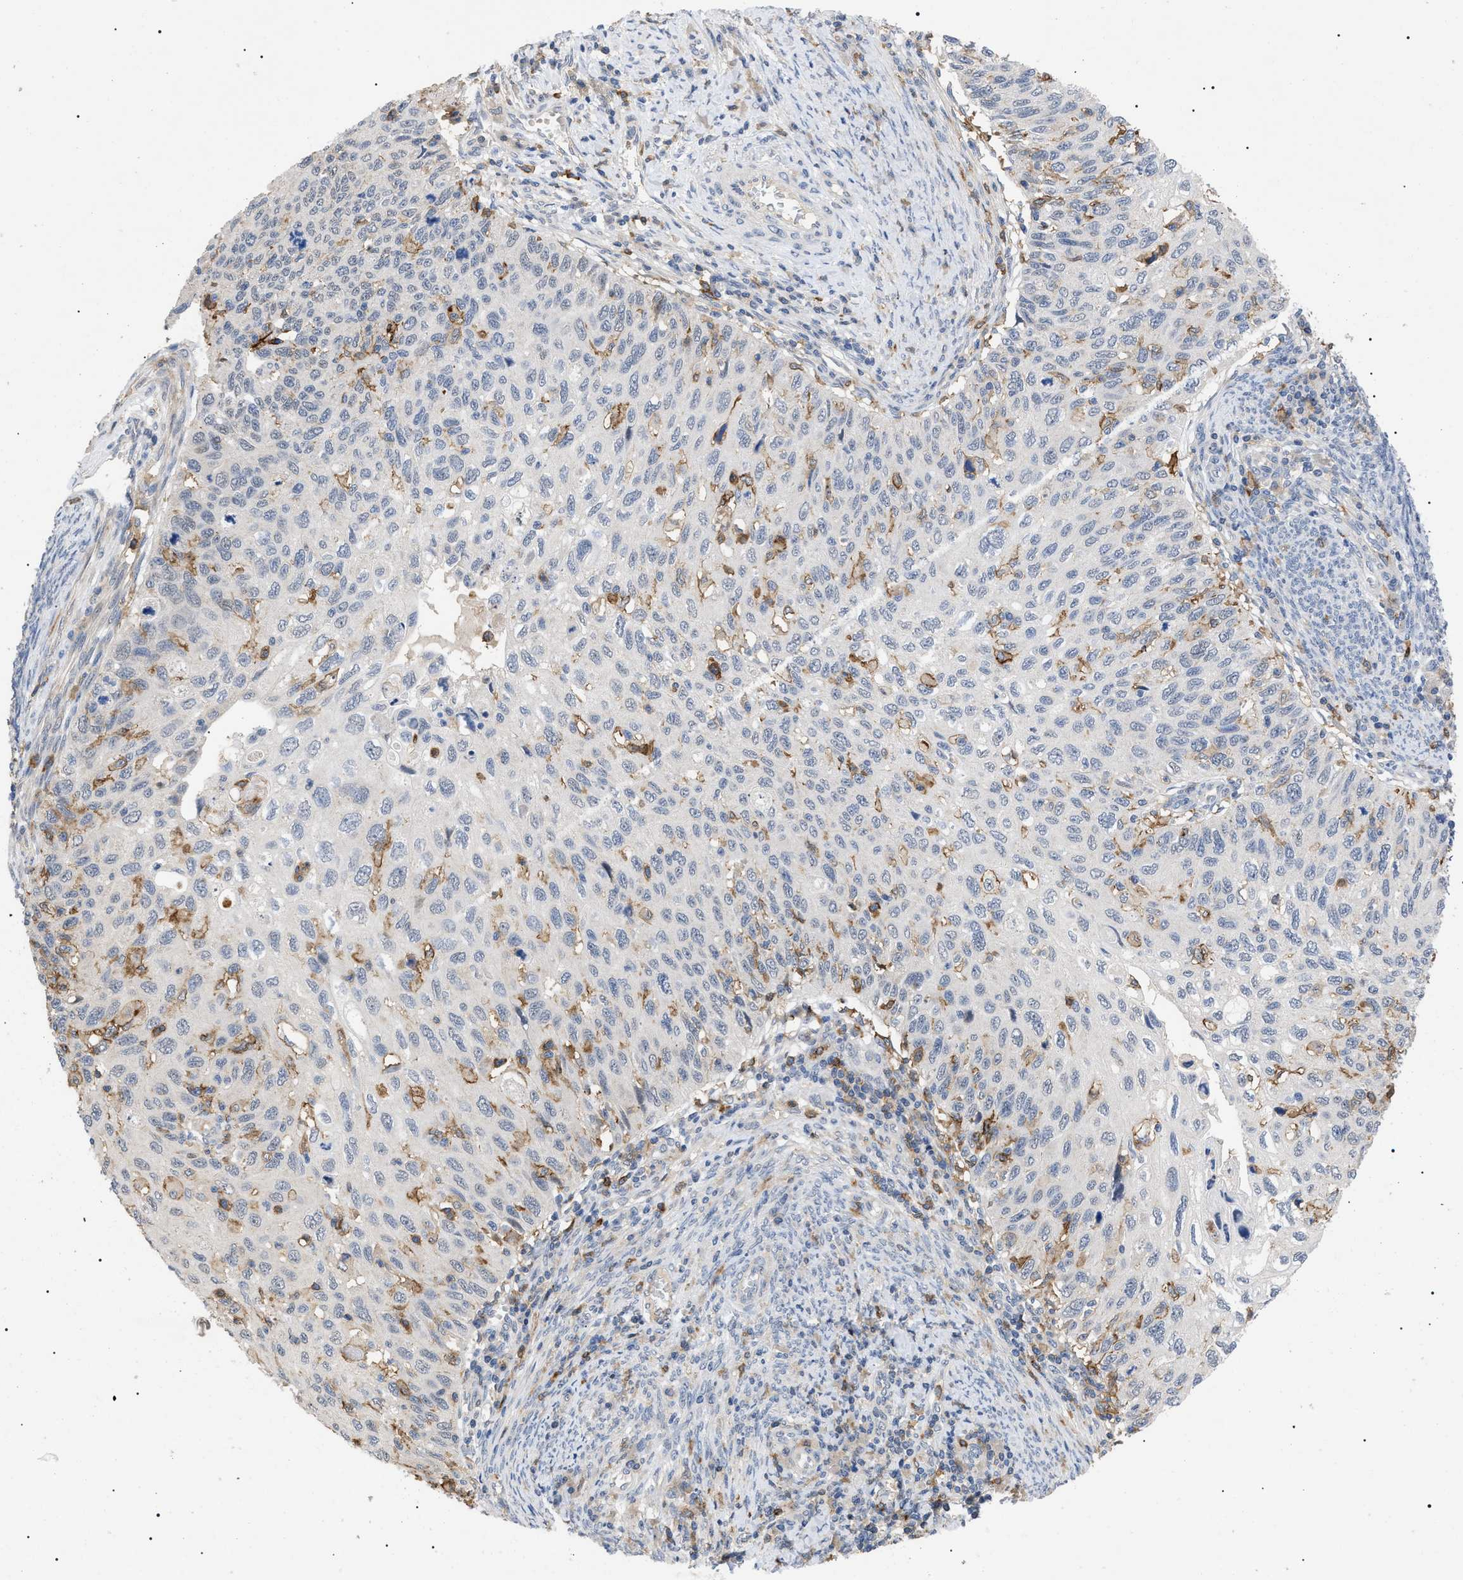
{"staining": {"intensity": "negative", "quantity": "none", "location": "none"}, "tissue": "cervical cancer", "cell_type": "Tumor cells", "image_type": "cancer", "snomed": [{"axis": "morphology", "description": "Squamous cell carcinoma, NOS"}, {"axis": "topography", "description": "Cervix"}], "caption": "High power microscopy histopathology image of an immunohistochemistry photomicrograph of squamous cell carcinoma (cervical), revealing no significant staining in tumor cells.", "gene": "CD300A", "patient": {"sex": "female", "age": 70}}